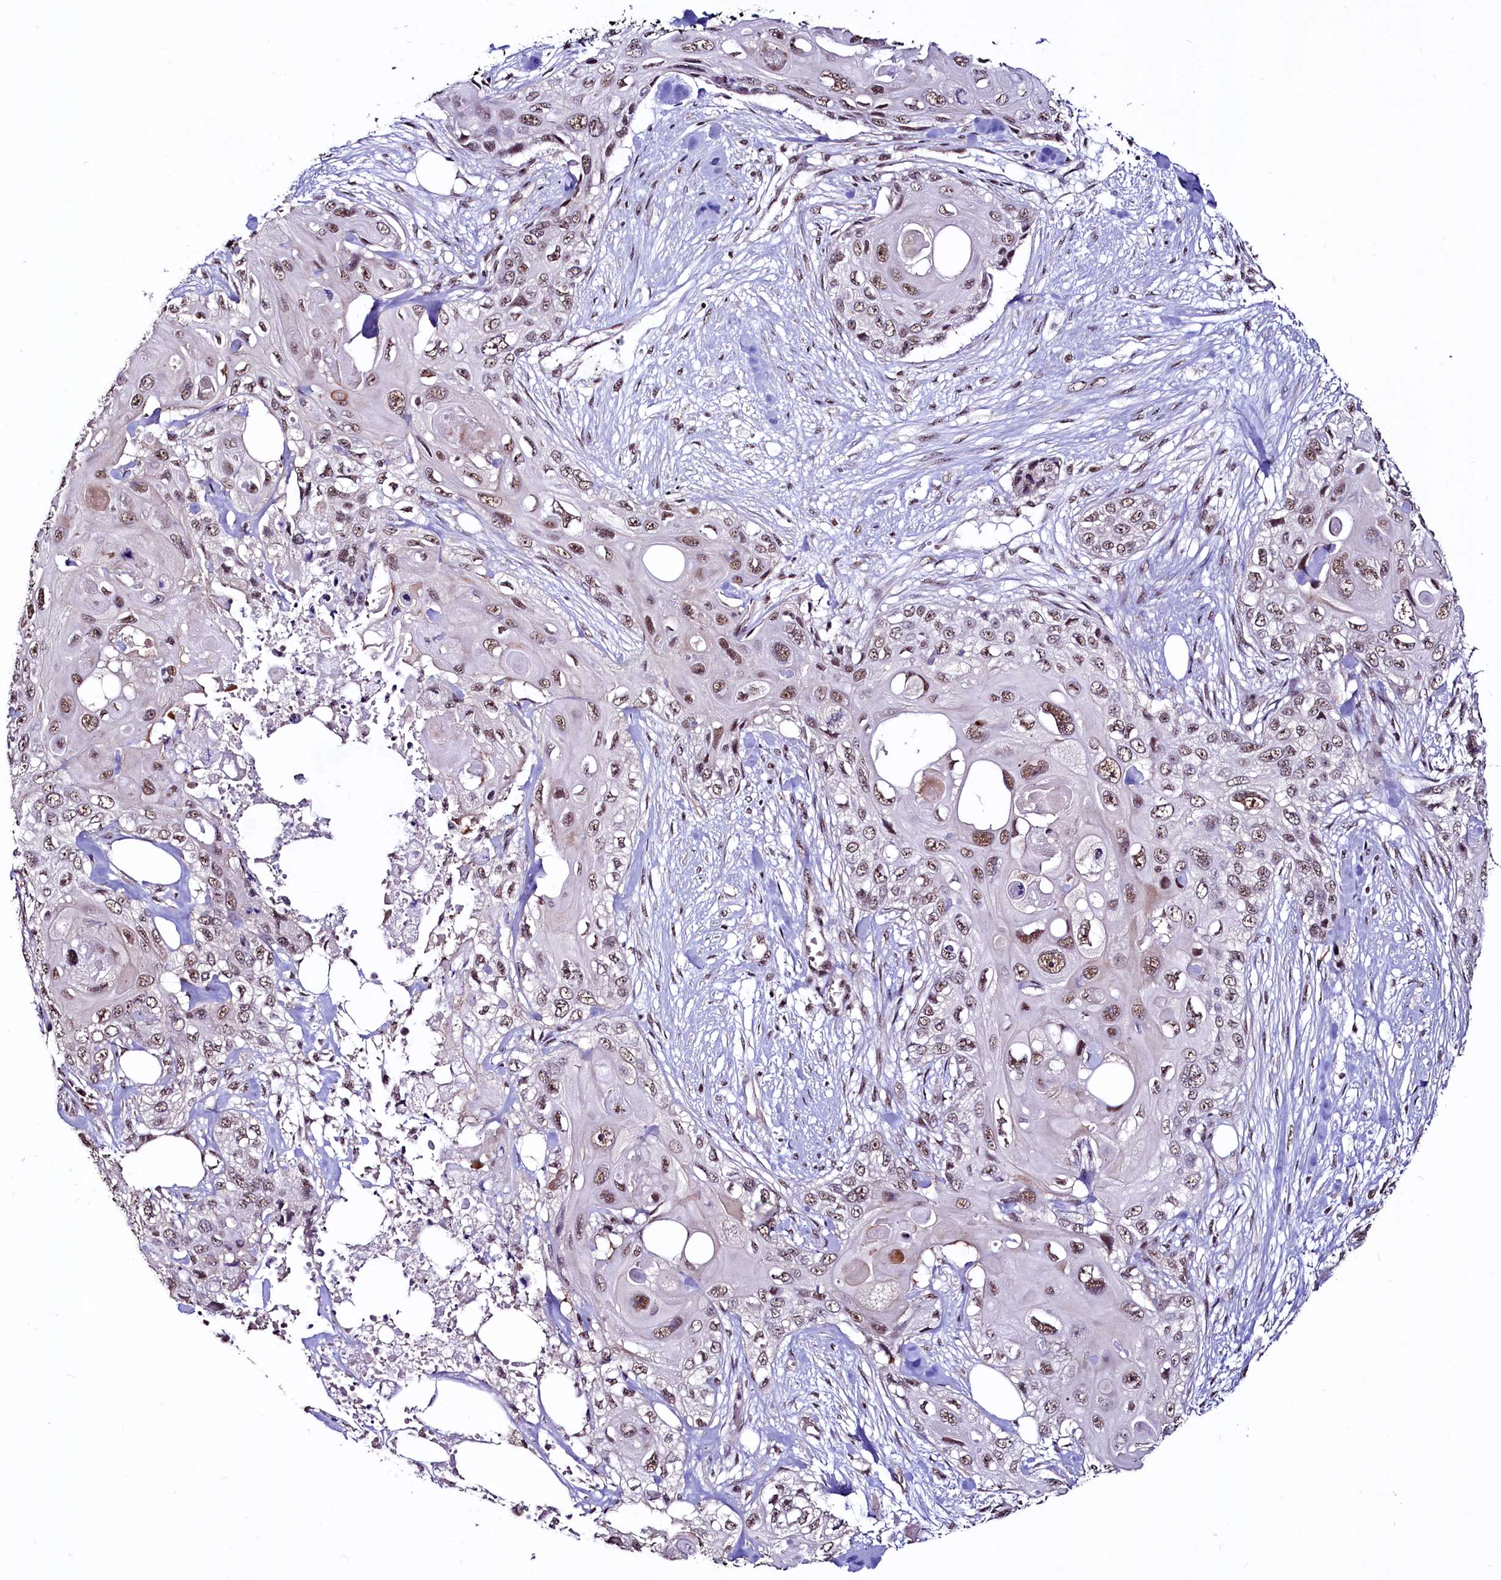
{"staining": {"intensity": "moderate", "quantity": ">75%", "location": "nuclear"}, "tissue": "skin cancer", "cell_type": "Tumor cells", "image_type": "cancer", "snomed": [{"axis": "morphology", "description": "Normal tissue, NOS"}, {"axis": "morphology", "description": "Squamous cell carcinoma, NOS"}, {"axis": "topography", "description": "Skin"}], "caption": "The micrograph displays immunohistochemical staining of skin cancer. There is moderate nuclear staining is seen in approximately >75% of tumor cells.", "gene": "SFSWAP", "patient": {"sex": "male", "age": 72}}